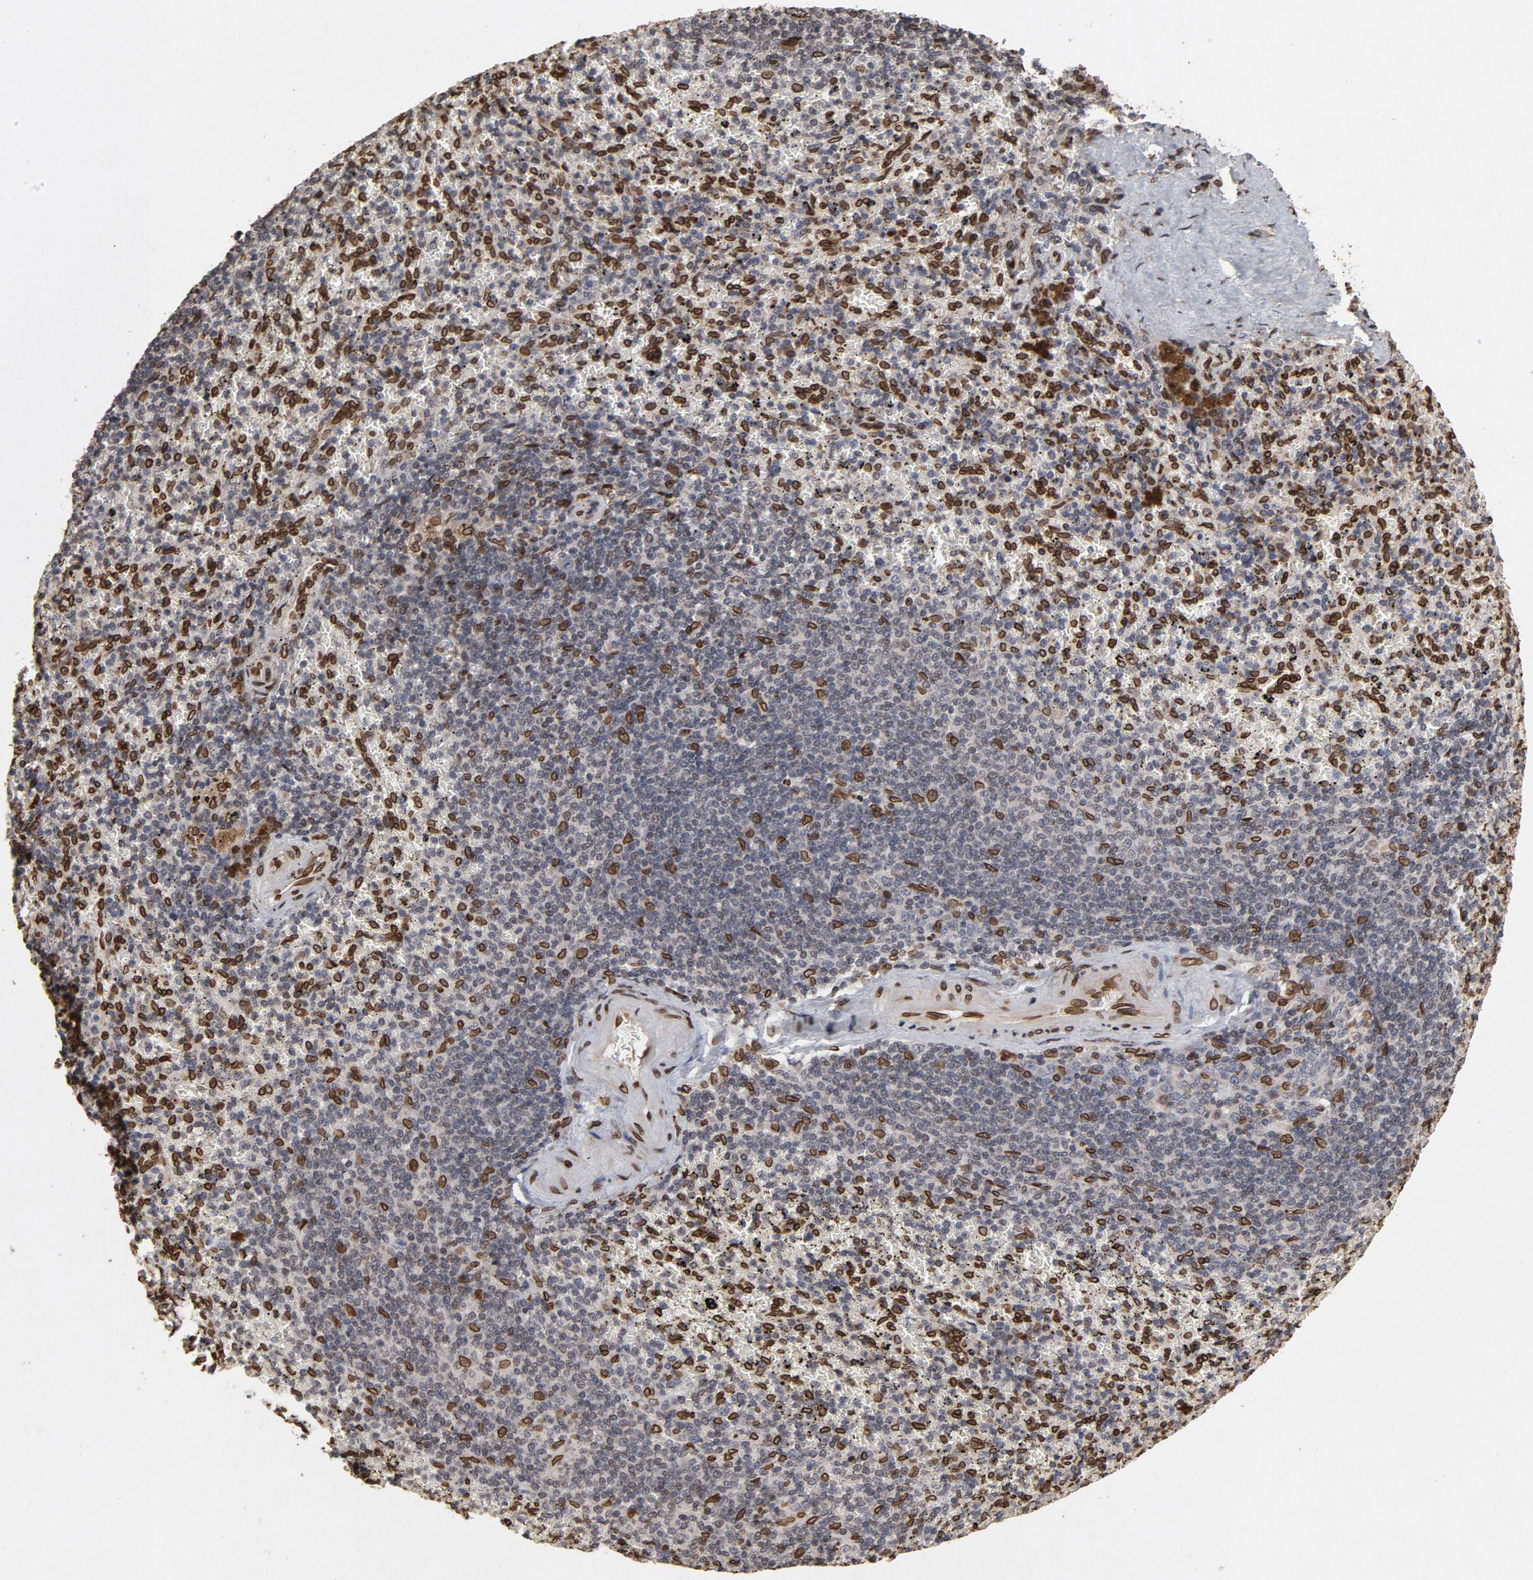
{"staining": {"intensity": "moderate", "quantity": "<25%", "location": "cytoplasmic/membranous,nuclear"}, "tissue": "spleen", "cell_type": "Cells in red pulp", "image_type": "normal", "snomed": [{"axis": "morphology", "description": "Normal tissue, NOS"}, {"axis": "topography", "description": "Spleen"}], "caption": "Protein staining of normal spleen reveals moderate cytoplasmic/membranous,nuclear expression in about <25% of cells in red pulp.", "gene": "LMNA", "patient": {"sex": "female", "age": 43}}